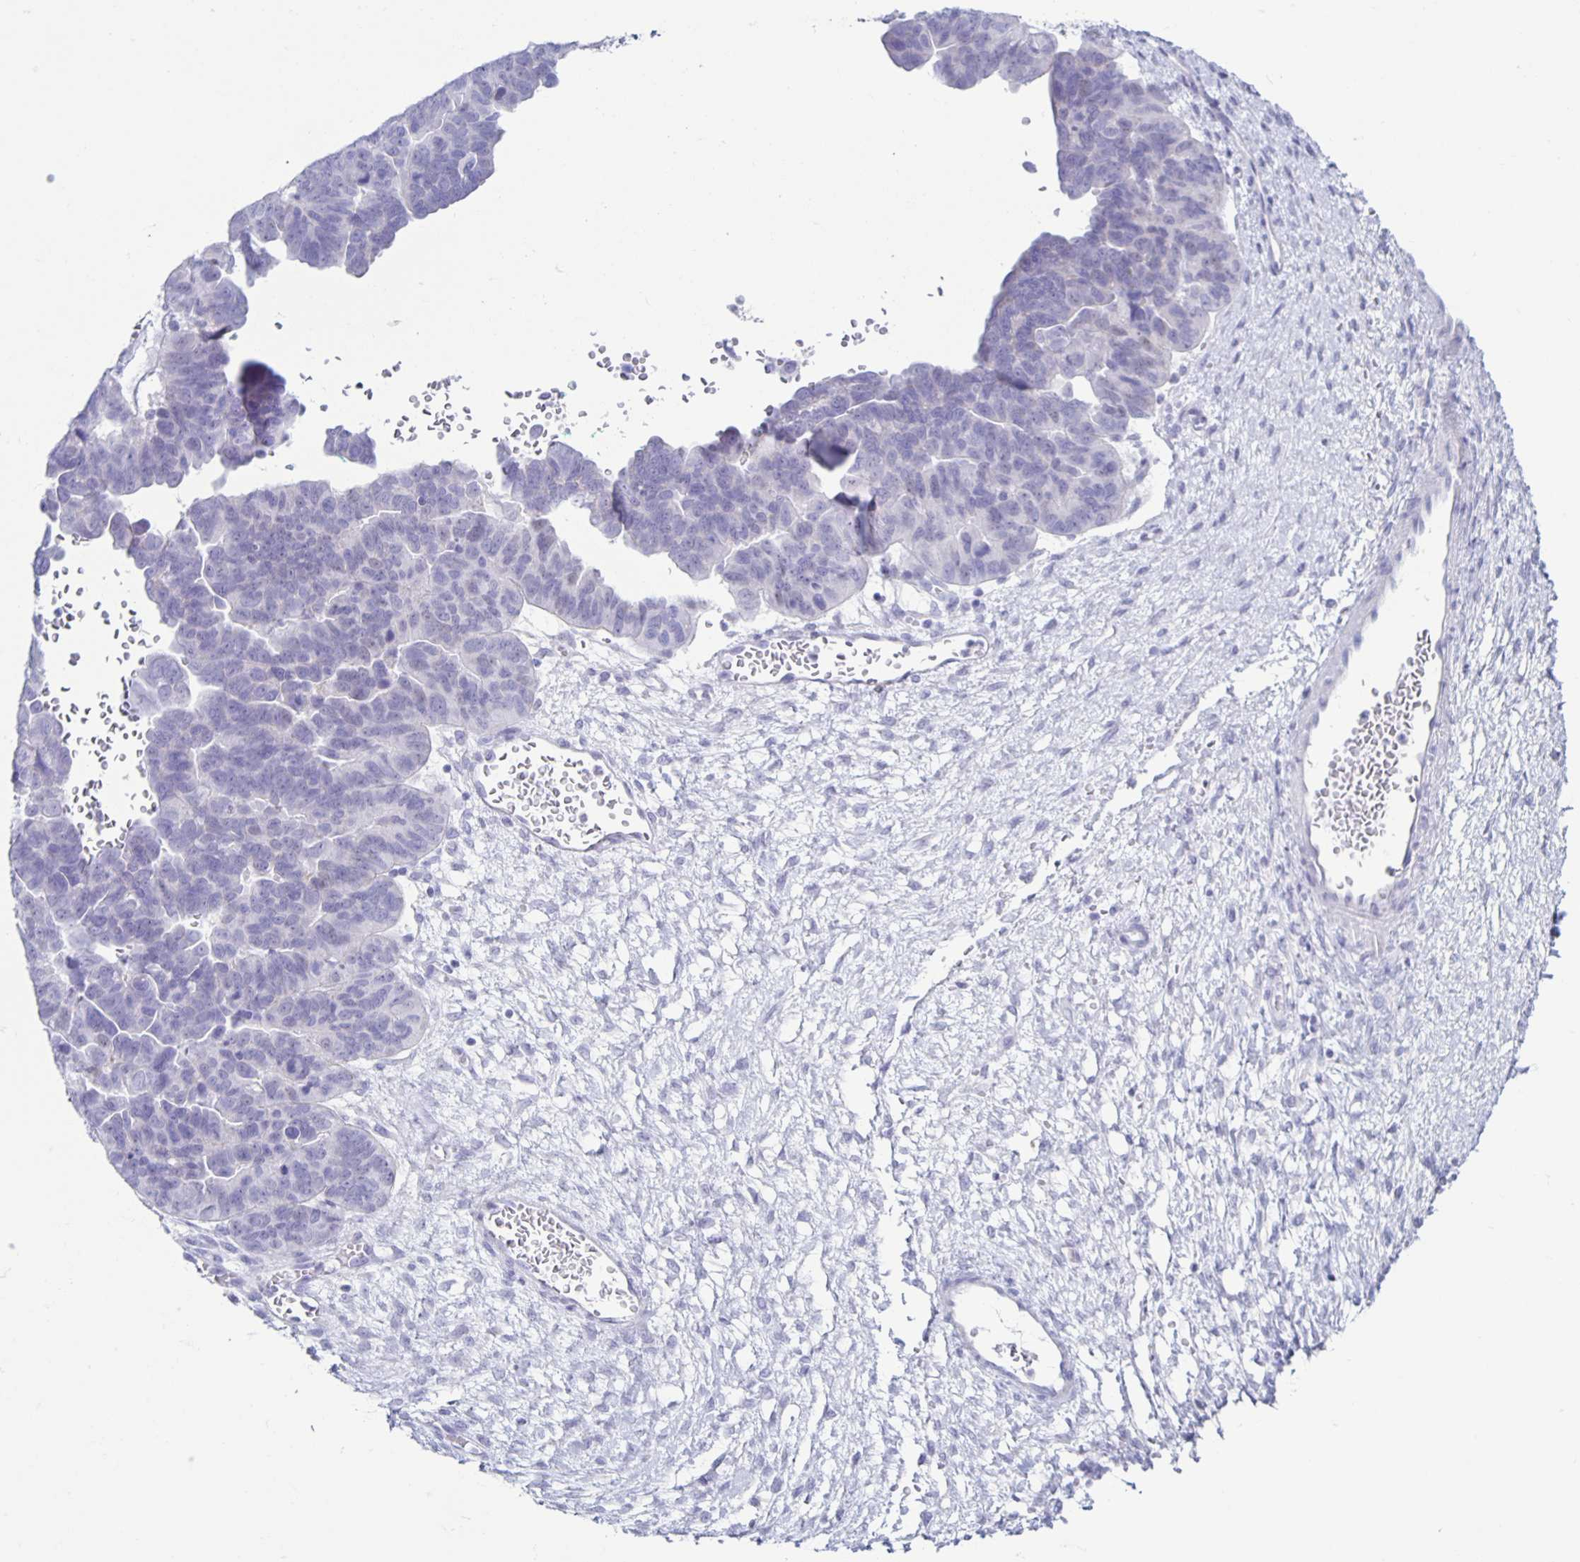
{"staining": {"intensity": "negative", "quantity": "none", "location": "none"}, "tissue": "ovarian cancer", "cell_type": "Tumor cells", "image_type": "cancer", "snomed": [{"axis": "morphology", "description": "Cystadenocarcinoma, serous, NOS"}, {"axis": "topography", "description": "Ovary"}], "caption": "Ovarian cancer (serous cystadenocarcinoma) stained for a protein using IHC displays no staining tumor cells.", "gene": "CT45A5", "patient": {"sex": "female", "age": 64}}